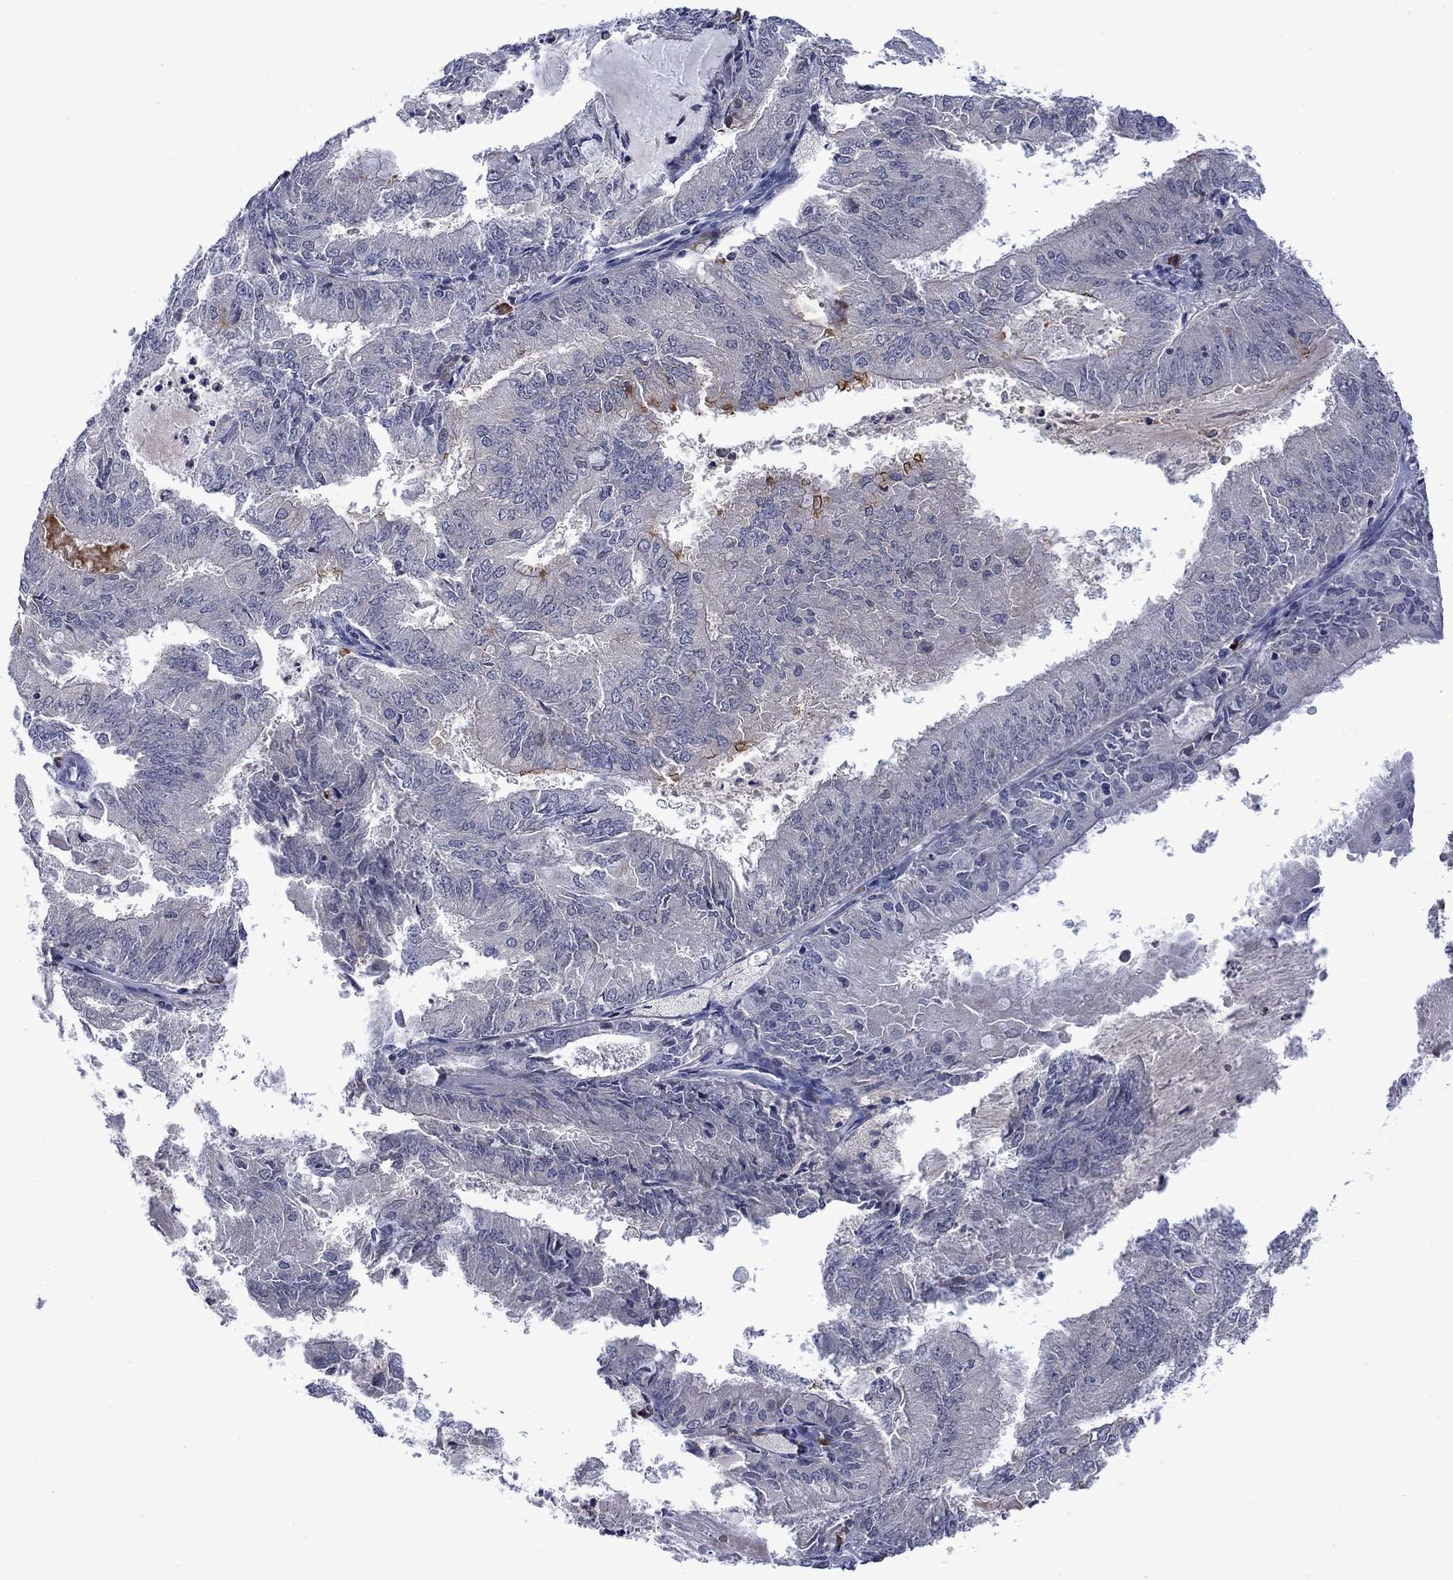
{"staining": {"intensity": "moderate", "quantity": "<25%", "location": "cytoplasmic/membranous"}, "tissue": "endometrial cancer", "cell_type": "Tumor cells", "image_type": "cancer", "snomed": [{"axis": "morphology", "description": "Adenocarcinoma, NOS"}, {"axis": "topography", "description": "Endometrium"}], "caption": "Immunohistochemistry (DAB) staining of human endometrial cancer exhibits moderate cytoplasmic/membranous protein staining in approximately <25% of tumor cells. (IHC, brightfield microscopy, high magnification).", "gene": "AGL", "patient": {"sex": "female", "age": 57}}